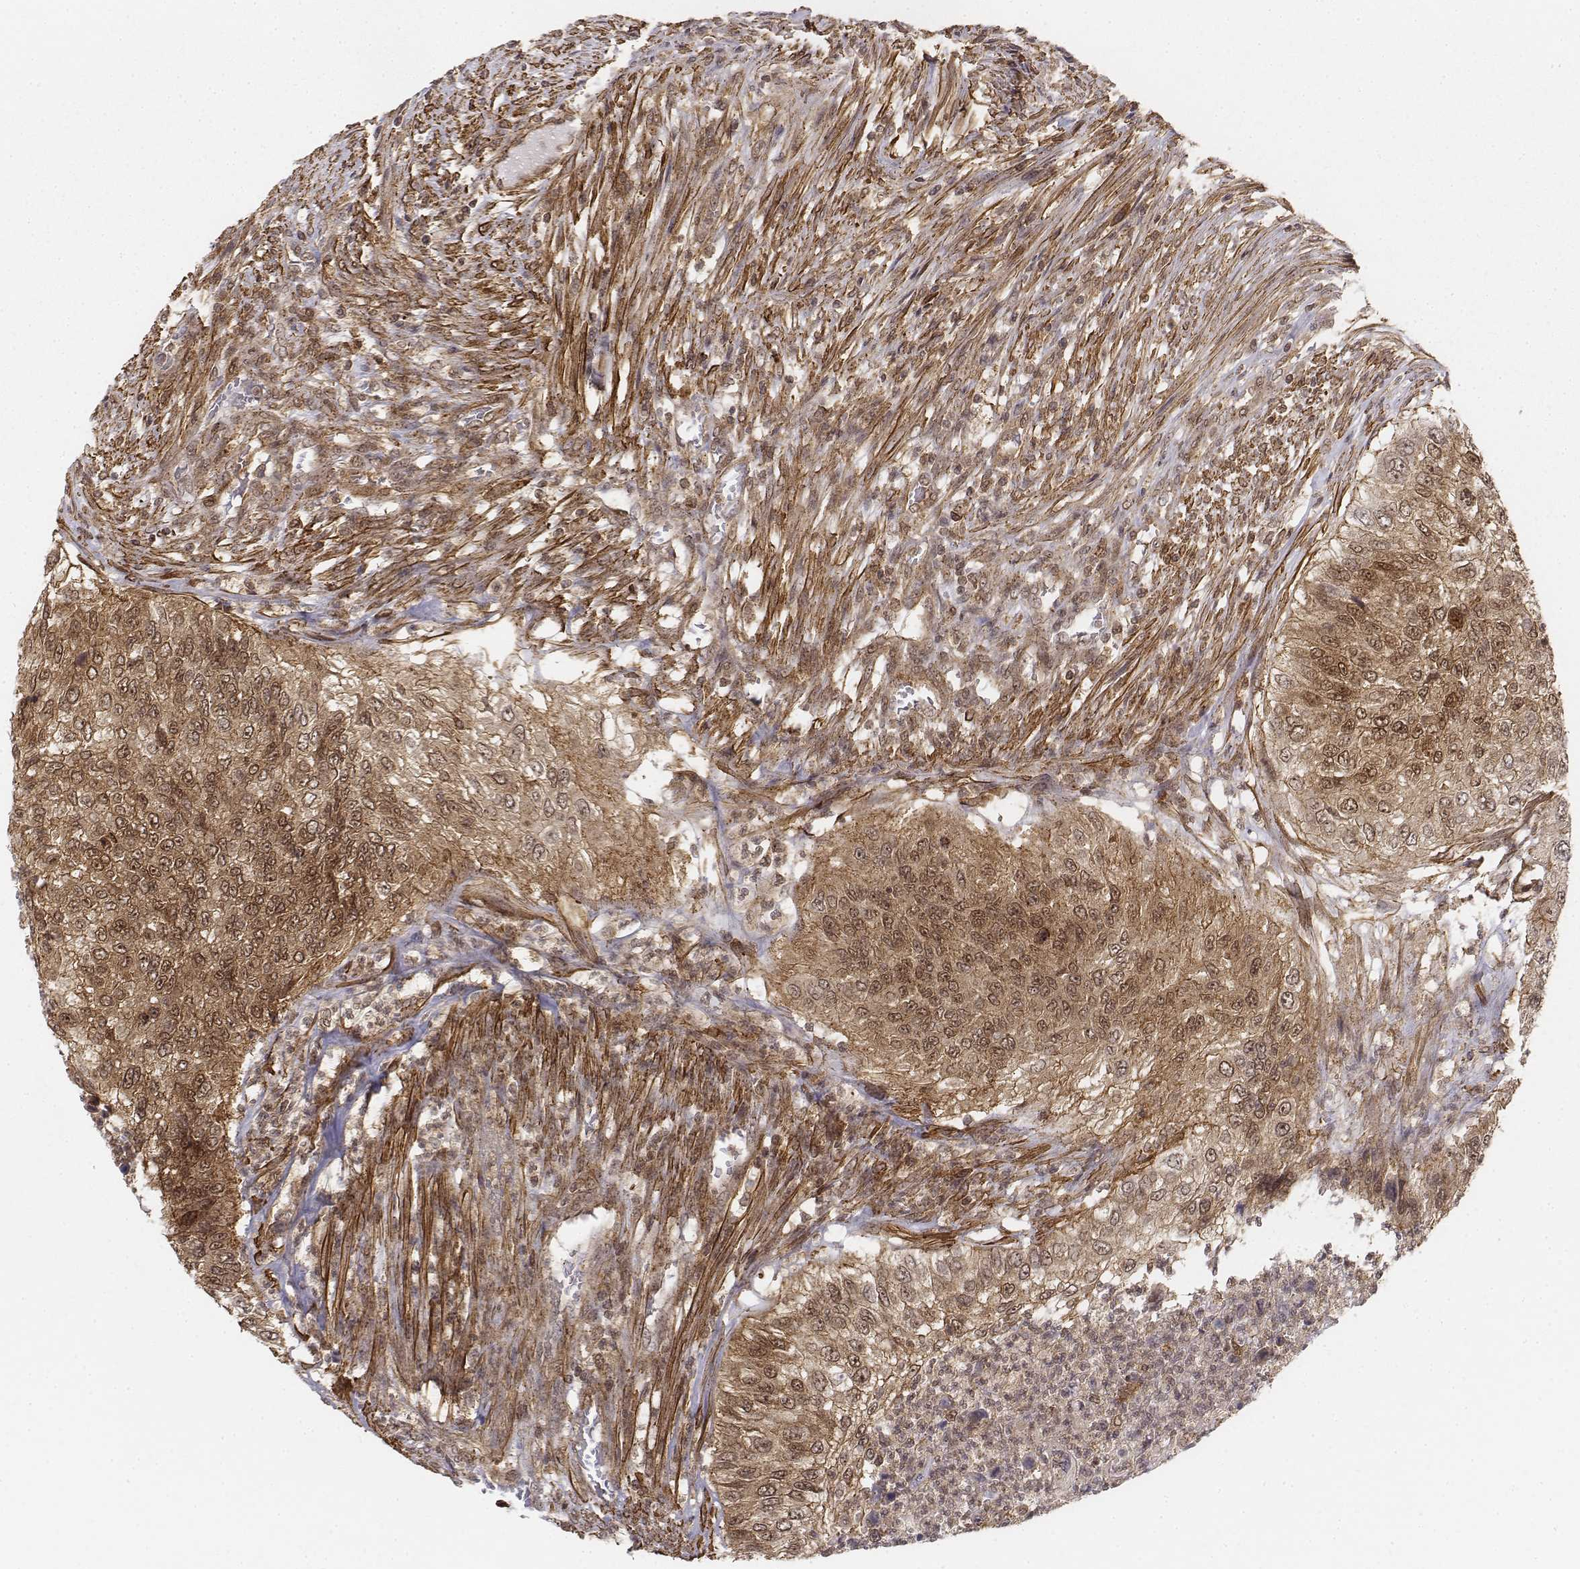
{"staining": {"intensity": "moderate", "quantity": ">75%", "location": "cytoplasmic/membranous,nuclear"}, "tissue": "urothelial cancer", "cell_type": "Tumor cells", "image_type": "cancer", "snomed": [{"axis": "morphology", "description": "Urothelial carcinoma, High grade"}, {"axis": "topography", "description": "Urinary bladder"}], "caption": "Urothelial cancer was stained to show a protein in brown. There is medium levels of moderate cytoplasmic/membranous and nuclear positivity in approximately >75% of tumor cells.", "gene": "ZFYVE19", "patient": {"sex": "female", "age": 60}}